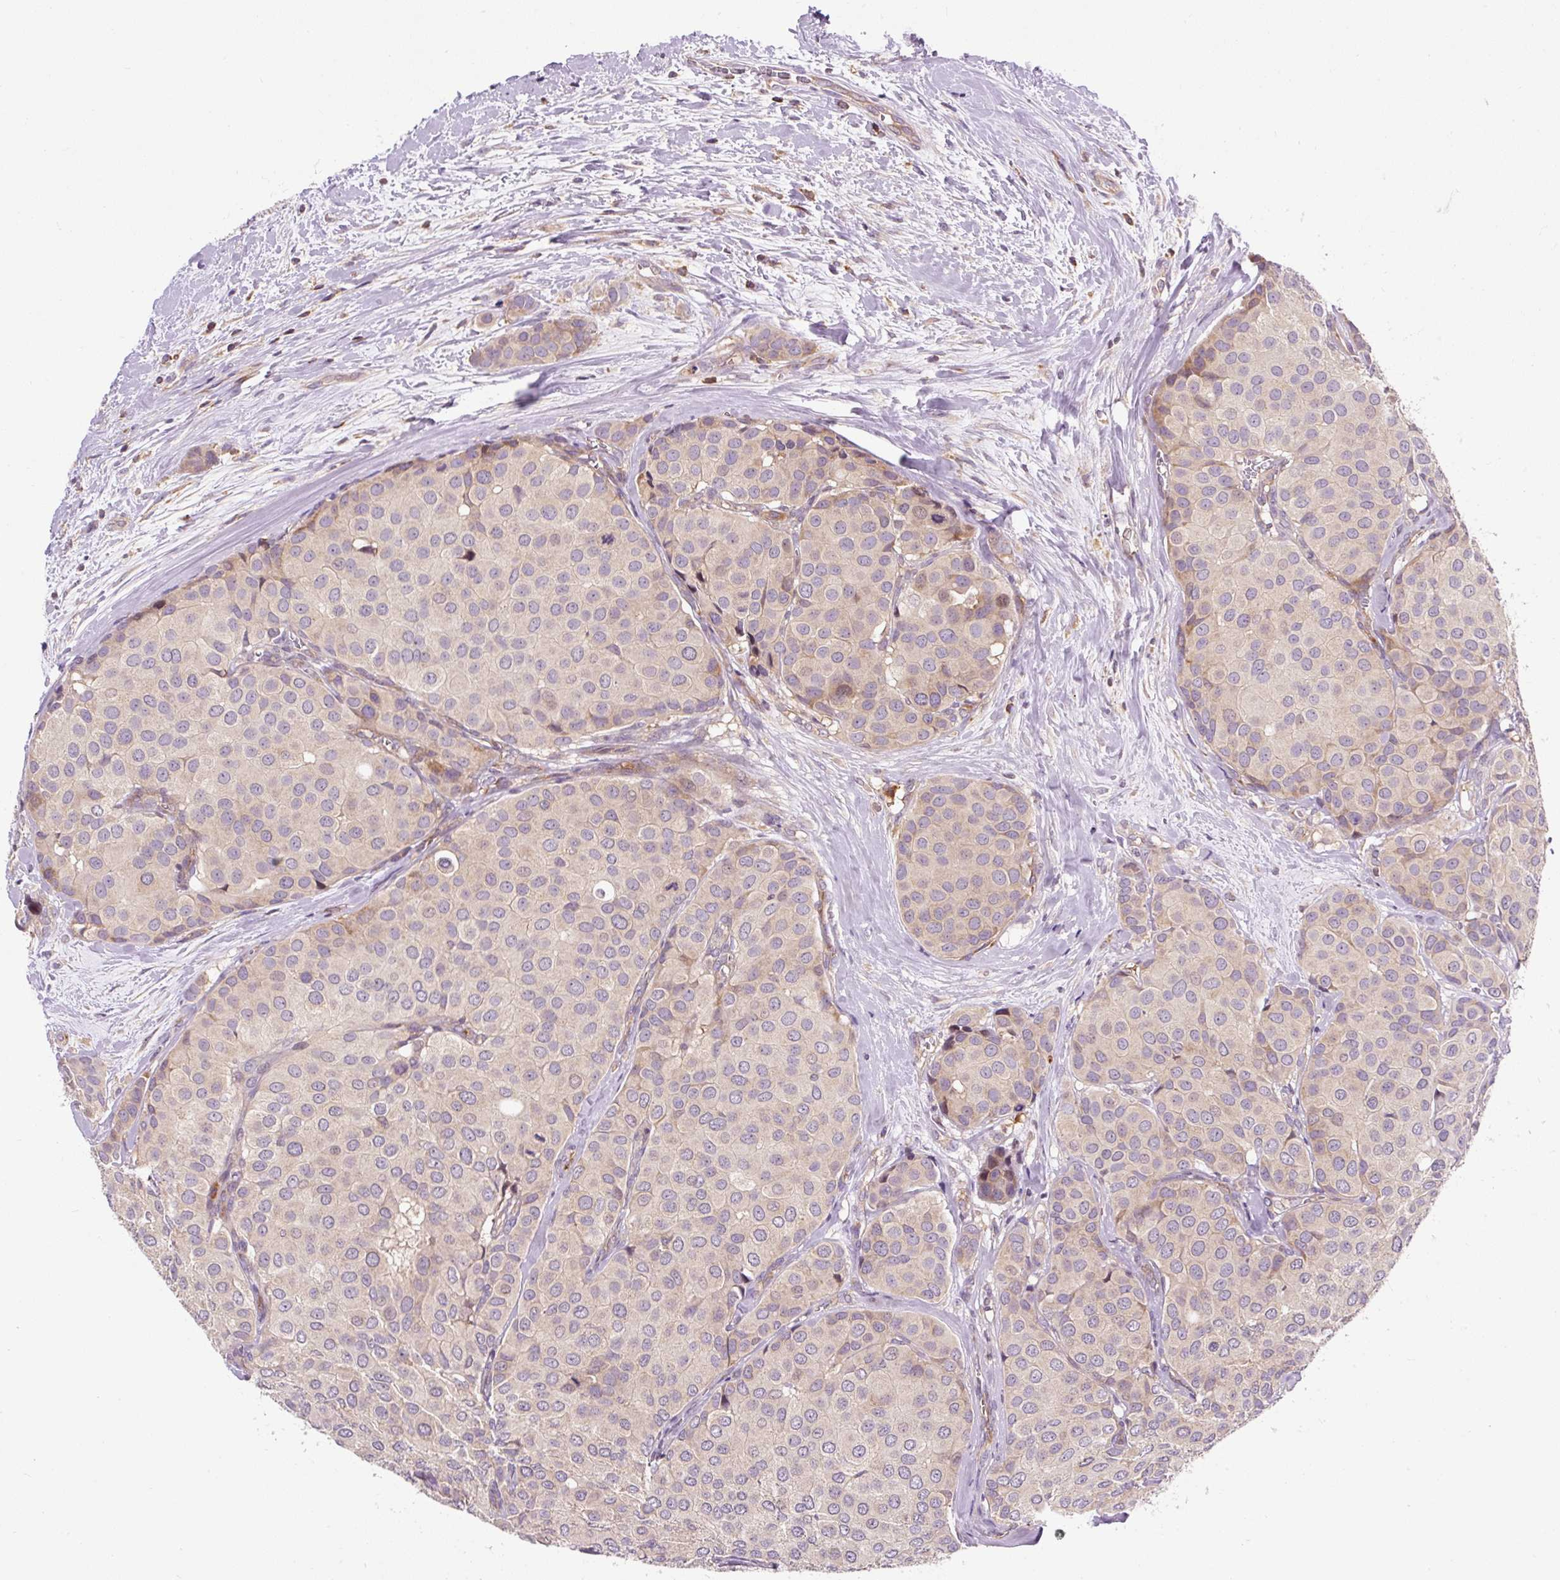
{"staining": {"intensity": "weak", "quantity": "<25%", "location": "cytoplasmic/membranous"}, "tissue": "breast cancer", "cell_type": "Tumor cells", "image_type": "cancer", "snomed": [{"axis": "morphology", "description": "Duct carcinoma"}, {"axis": "topography", "description": "Breast"}], "caption": "Immunohistochemistry image of neoplastic tissue: human breast cancer (infiltrating ductal carcinoma) stained with DAB shows no significant protein staining in tumor cells.", "gene": "CISD3", "patient": {"sex": "female", "age": 70}}